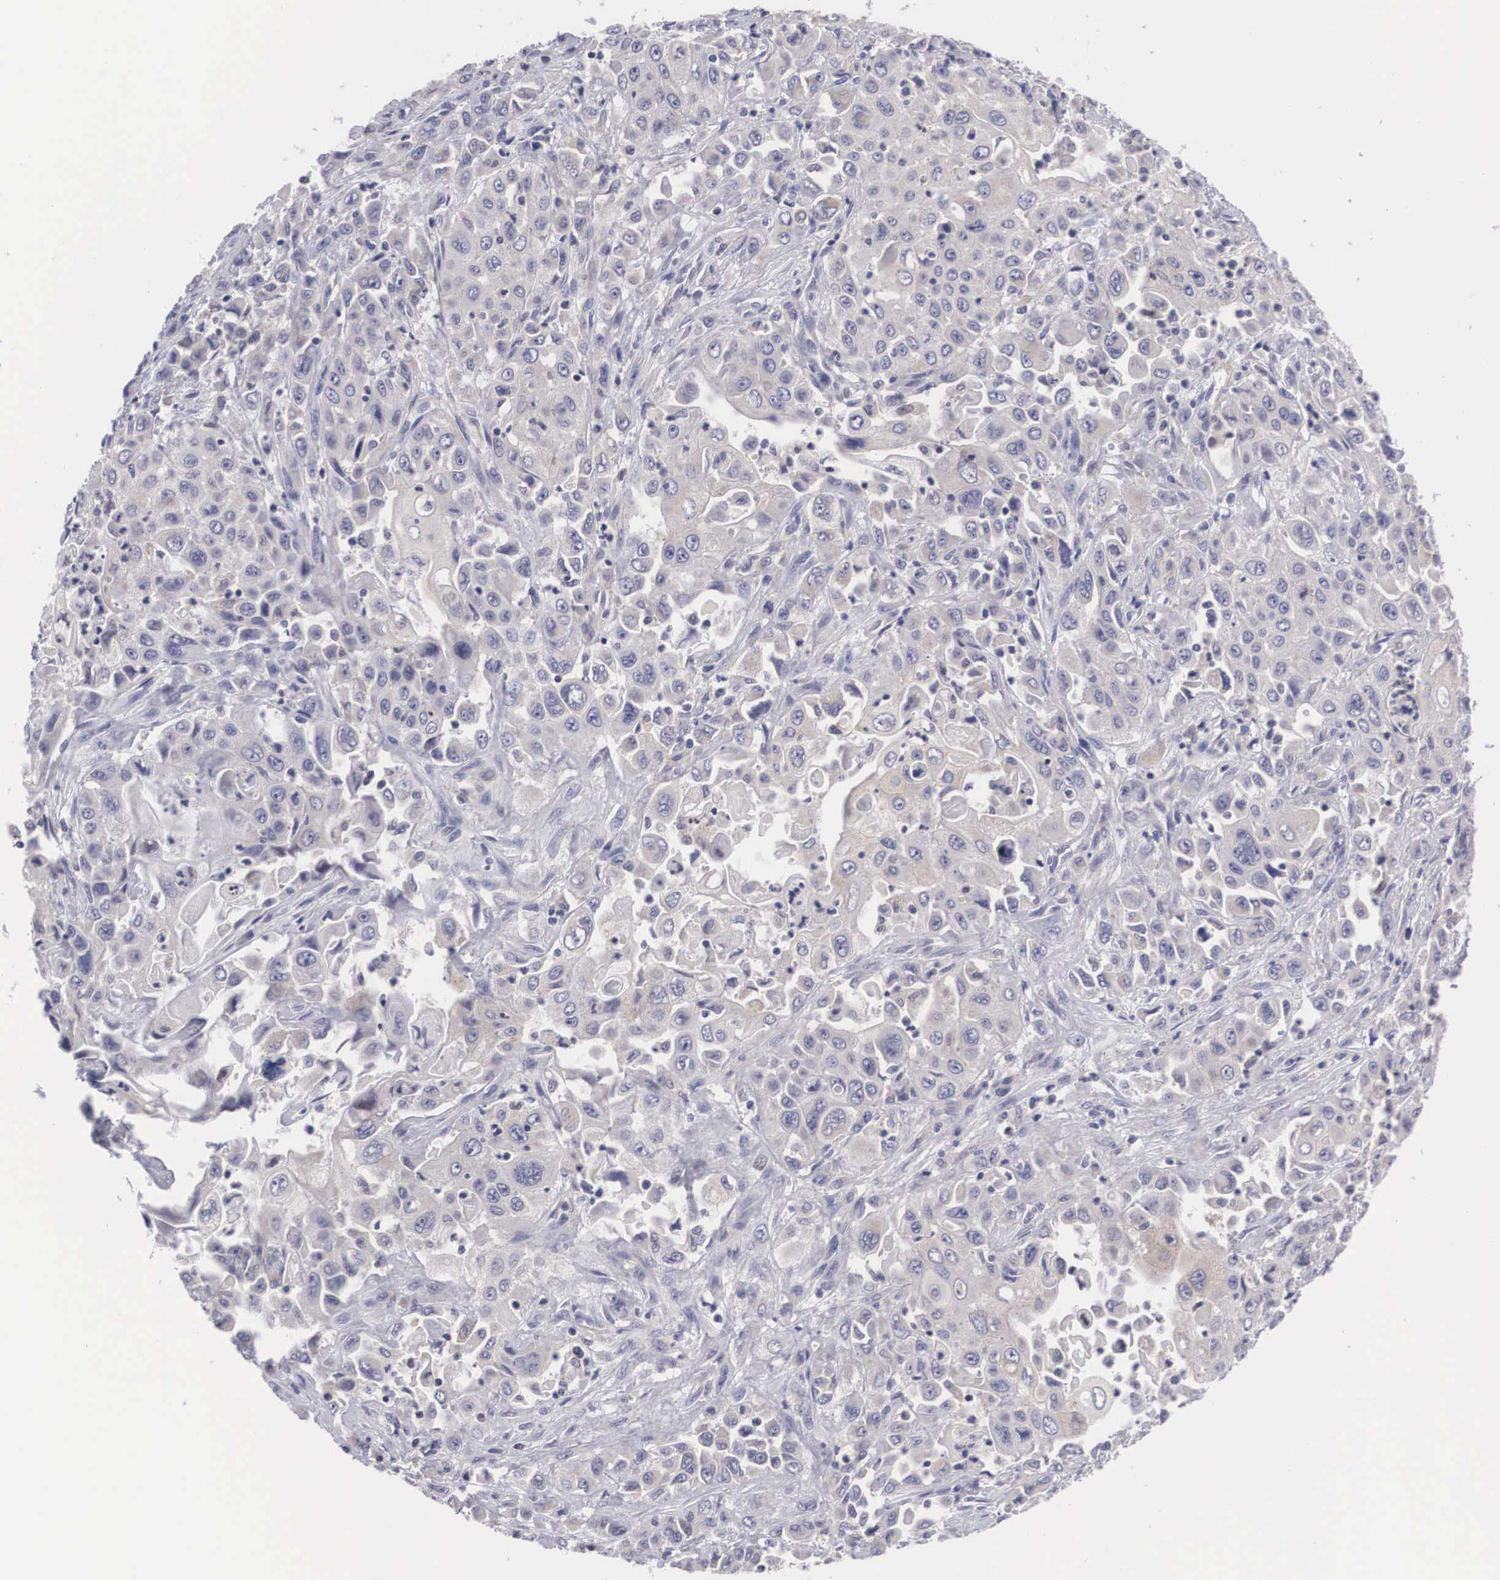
{"staining": {"intensity": "negative", "quantity": "none", "location": "none"}, "tissue": "pancreatic cancer", "cell_type": "Tumor cells", "image_type": "cancer", "snomed": [{"axis": "morphology", "description": "Adenocarcinoma, NOS"}, {"axis": "topography", "description": "Pancreas"}], "caption": "DAB (3,3'-diaminobenzidine) immunohistochemical staining of pancreatic cancer displays no significant expression in tumor cells.", "gene": "GRIPAP1", "patient": {"sex": "male", "age": 70}}